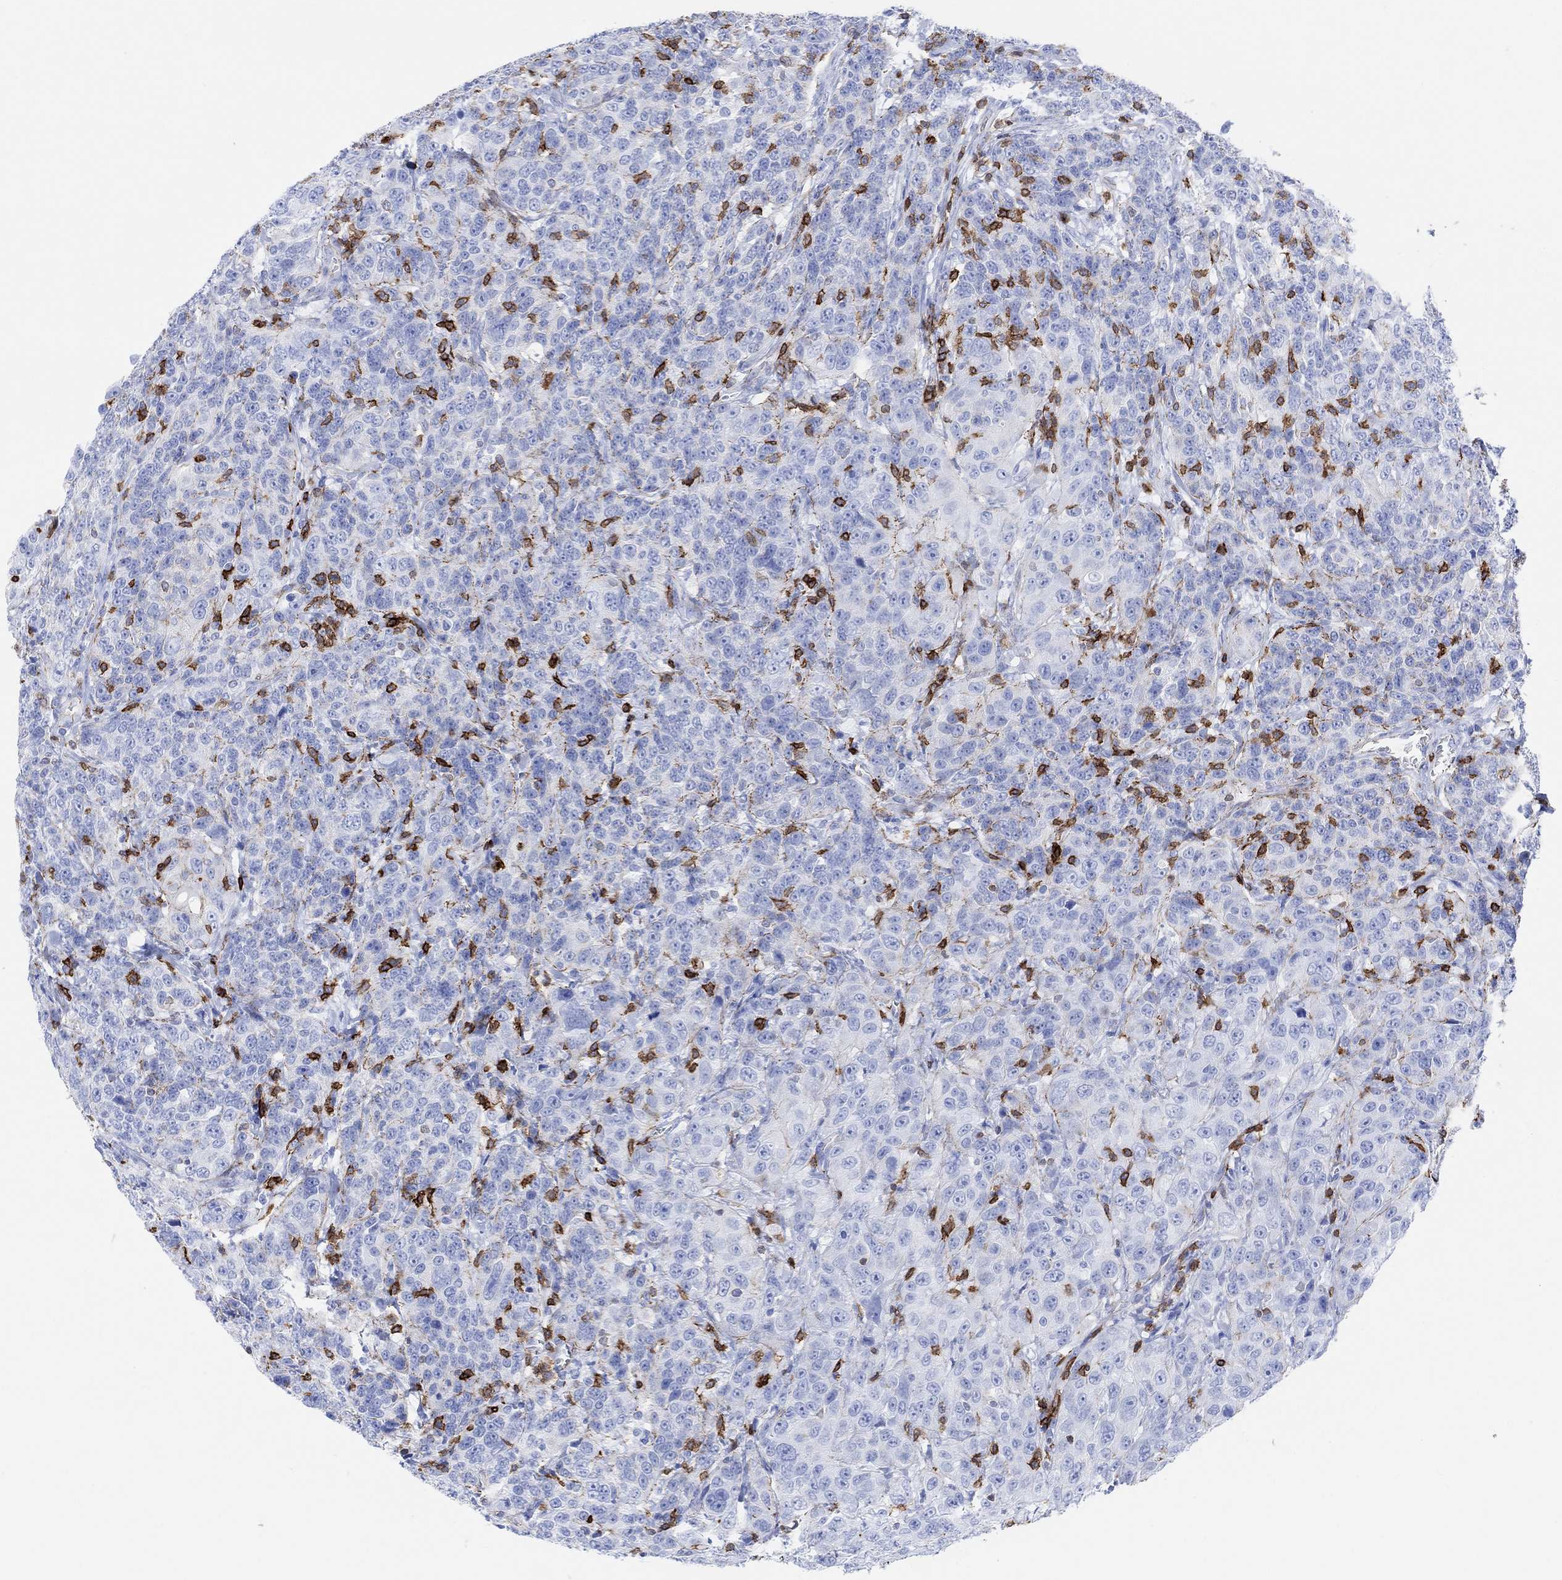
{"staining": {"intensity": "moderate", "quantity": "<25%", "location": "cytoplasmic/membranous"}, "tissue": "urothelial cancer", "cell_type": "Tumor cells", "image_type": "cancer", "snomed": [{"axis": "morphology", "description": "Urothelial carcinoma, NOS"}, {"axis": "morphology", "description": "Urothelial carcinoma, High grade"}, {"axis": "topography", "description": "Urinary bladder"}], "caption": "DAB immunohistochemical staining of high-grade urothelial carcinoma shows moderate cytoplasmic/membranous protein staining in about <25% of tumor cells.", "gene": "GPR65", "patient": {"sex": "female", "age": 73}}